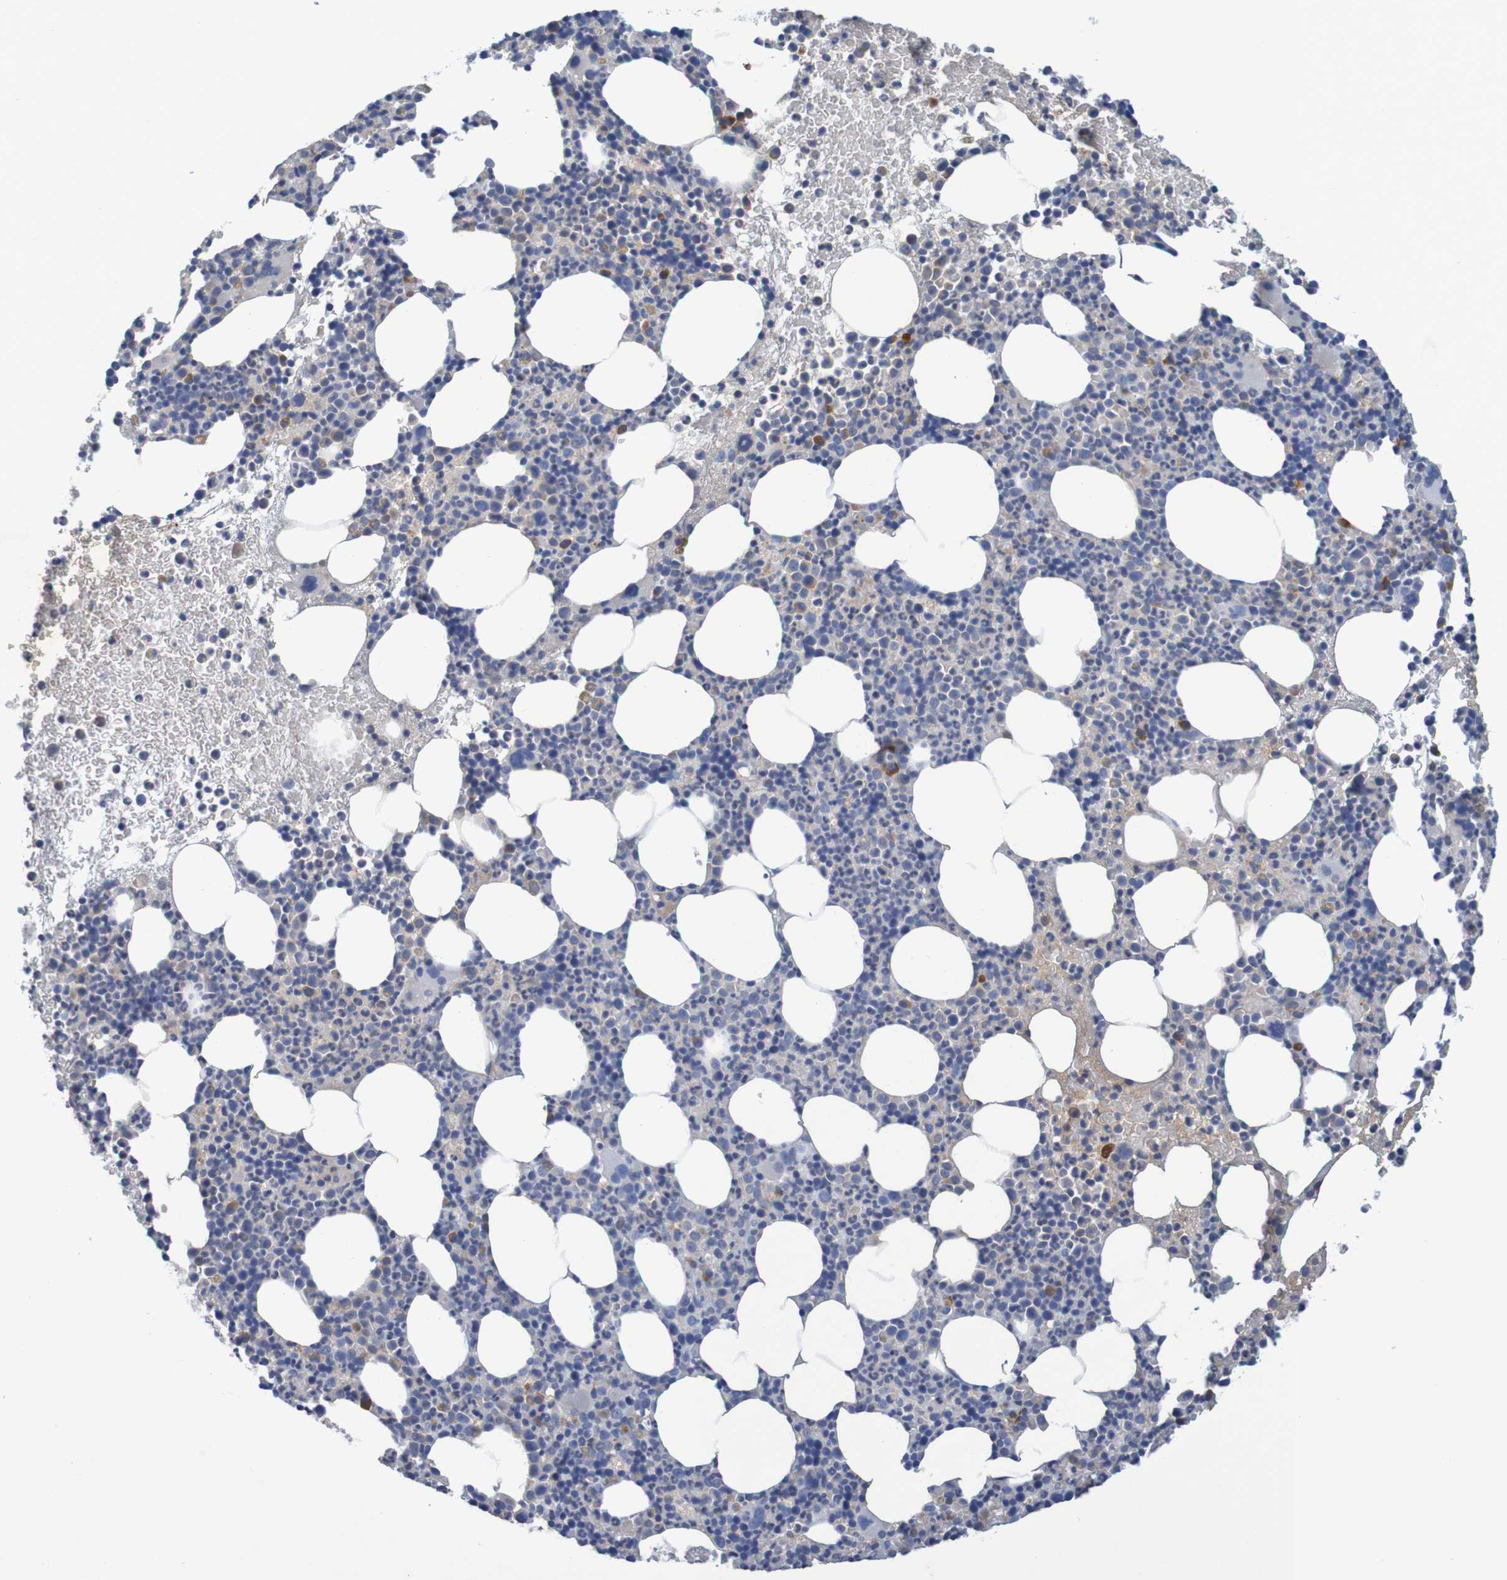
{"staining": {"intensity": "weak", "quantity": "<25%", "location": "cytoplasmic/membranous"}, "tissue": "bone marrow", "cell_type": "Hematopoietic cells", "image_type": "normal", "snomed": [{"axis": "morphology", "description": "Normal tissue, NOS"}, {"axis": "morphology", "description": "Inflammation, NOS"}, {"axis": "topography", "description": "Bone marrow"}], "caption": "An immunohistochemistry (IHC) photomicrograph of normal bone marrow is shown. There is no staining in hematopoietic cells of bone marrow. The staining was performed using DAB (3,3'-diaminobenzidine) to visualize the protein expression in brown, while the nuclei were stained in blue with hematoxylin (Magnification: 20x).", "gene": "LTA", "patient": {"sex": "male", "age": 73}}